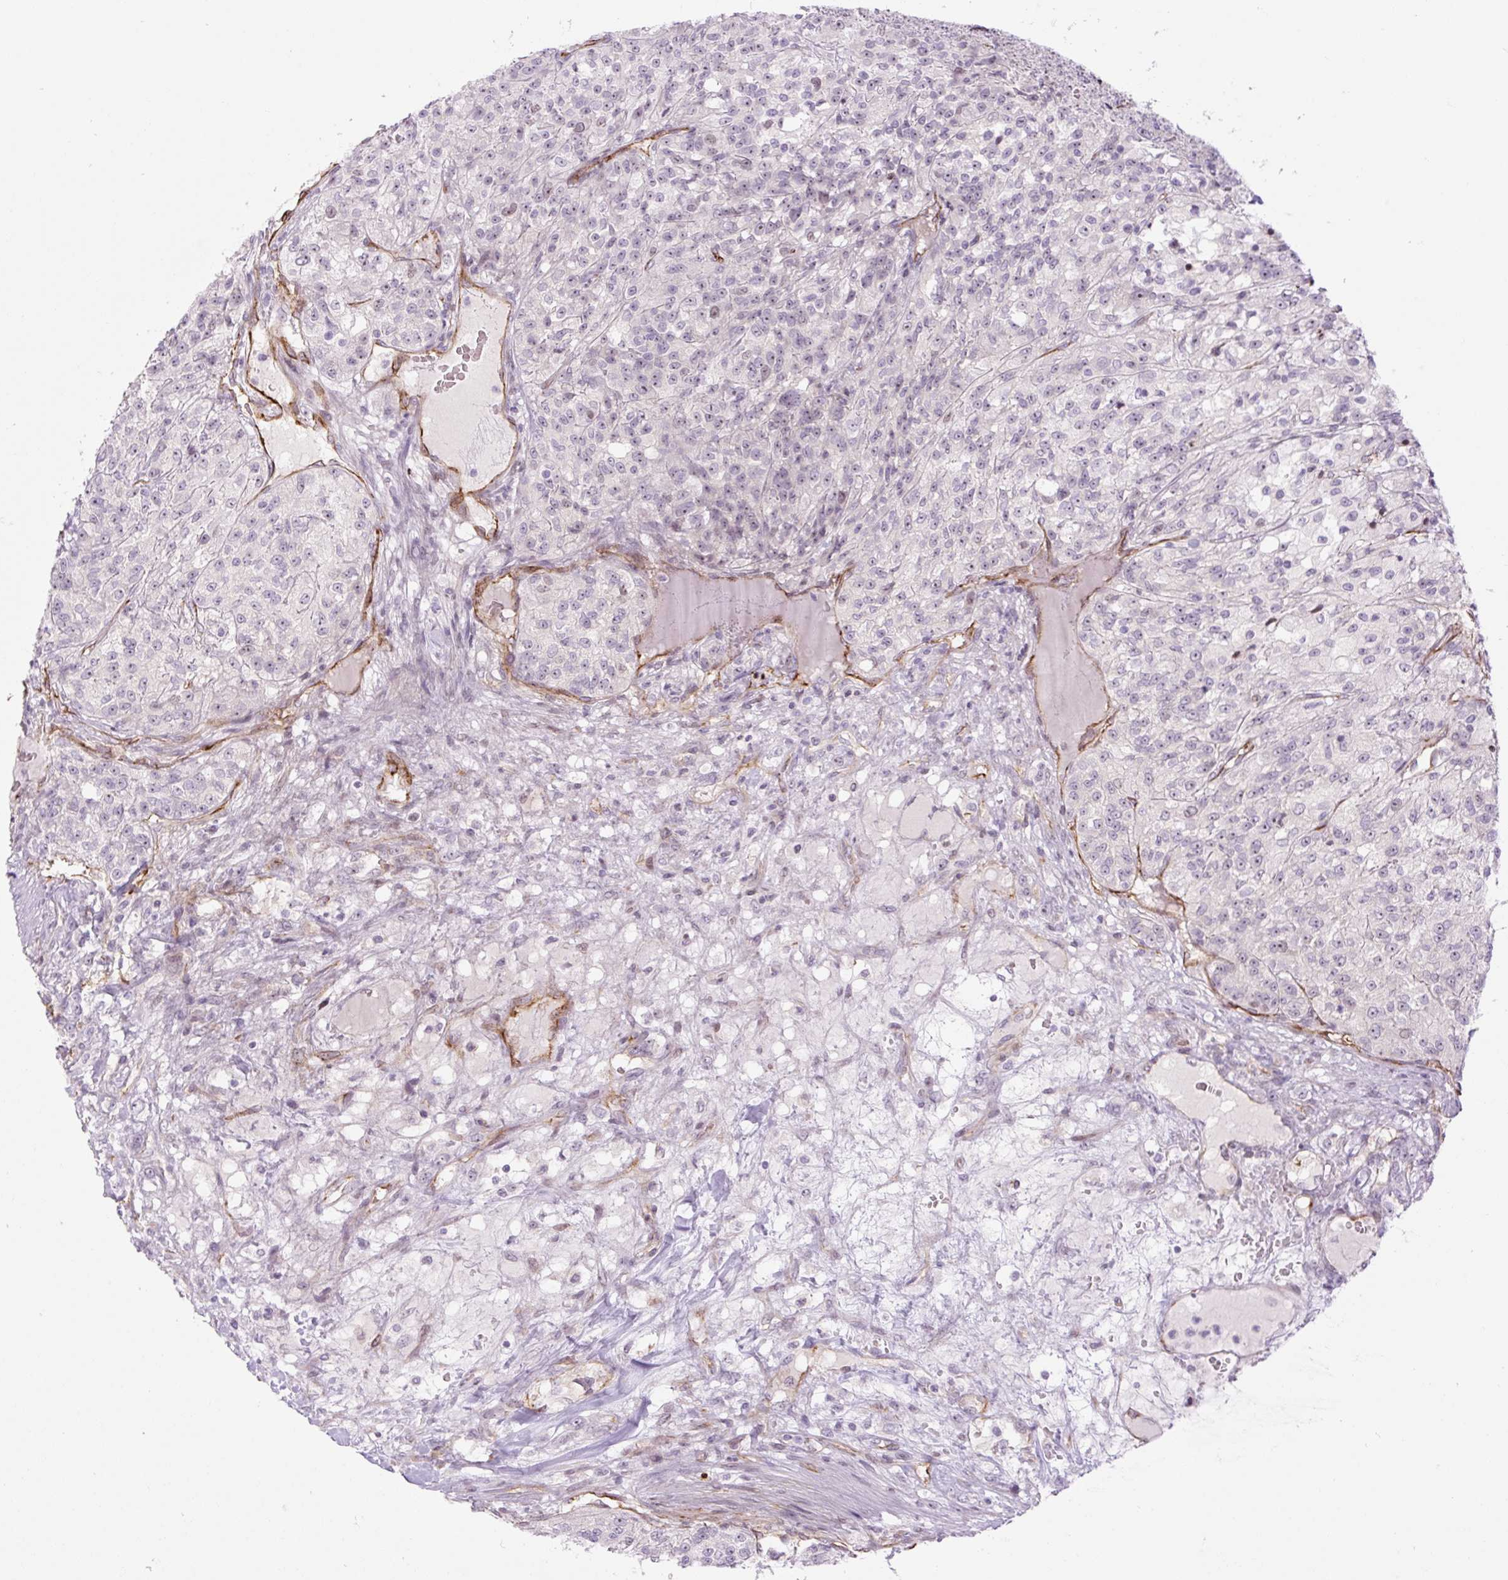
{"staining": {"intensity": "weak", "quantity": "<25%", "location": "nuclear"}, "tissue": "renal cancer", "cell_type": "Tumor cells", "image_type": "cancer", "snomed": [{"axis": "morphology", "description": "Adenocarcinoma, NOS"}, {"axis": "topography", "description": "Kidney"}], "caption": "DAB (3,3'-diaminobenzidine) immunohistochemical staining of human renal cancer demonstrates no significant staining in tumor cells. (Immunohistochemistry (ihc), brightfield microscopy, high magnification).", "gene": "ZNF417", "patient": {"sex": "female", "age": 63}}